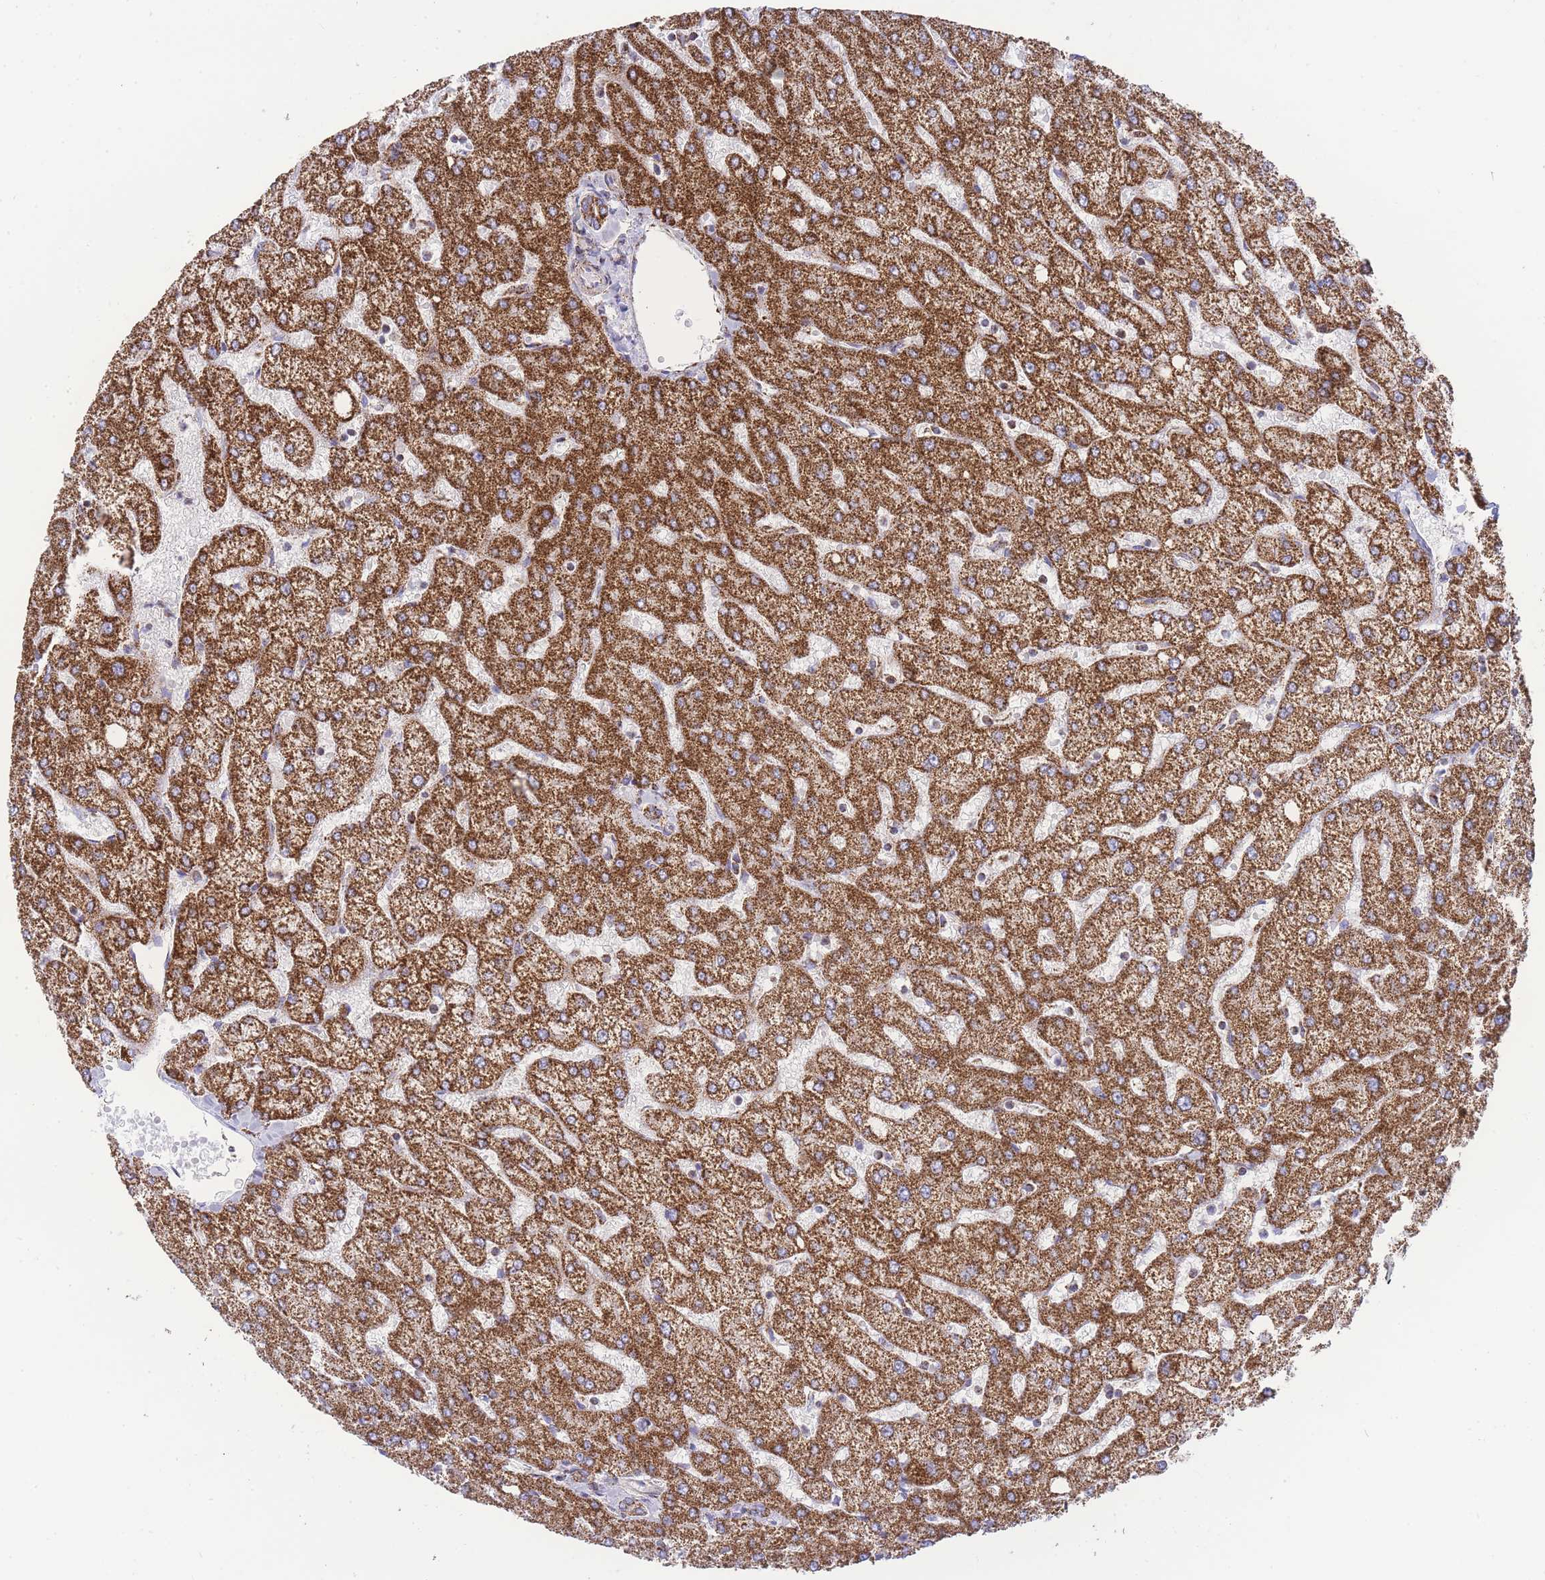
{"staining": {"intensity": "strong", "quantity": ">75%", "location": "cytoplasmic/membranous"}, "tissue": "liver", "cell_type": "Cholangiocytes", "image_type": "normal", "snomed": [{"axis": "morphology", "description": "Normal tissue, NOS"}, {"axis": "topography", "description": "Liver"}], "caption": "Immunohistochemical staining of normal liver reveals strong cytoplasmic/membranous protein staining in about >75% of cholangiocytes.", "gene": "GSTM1", "patient": {"sex": "female", "age": 54}}